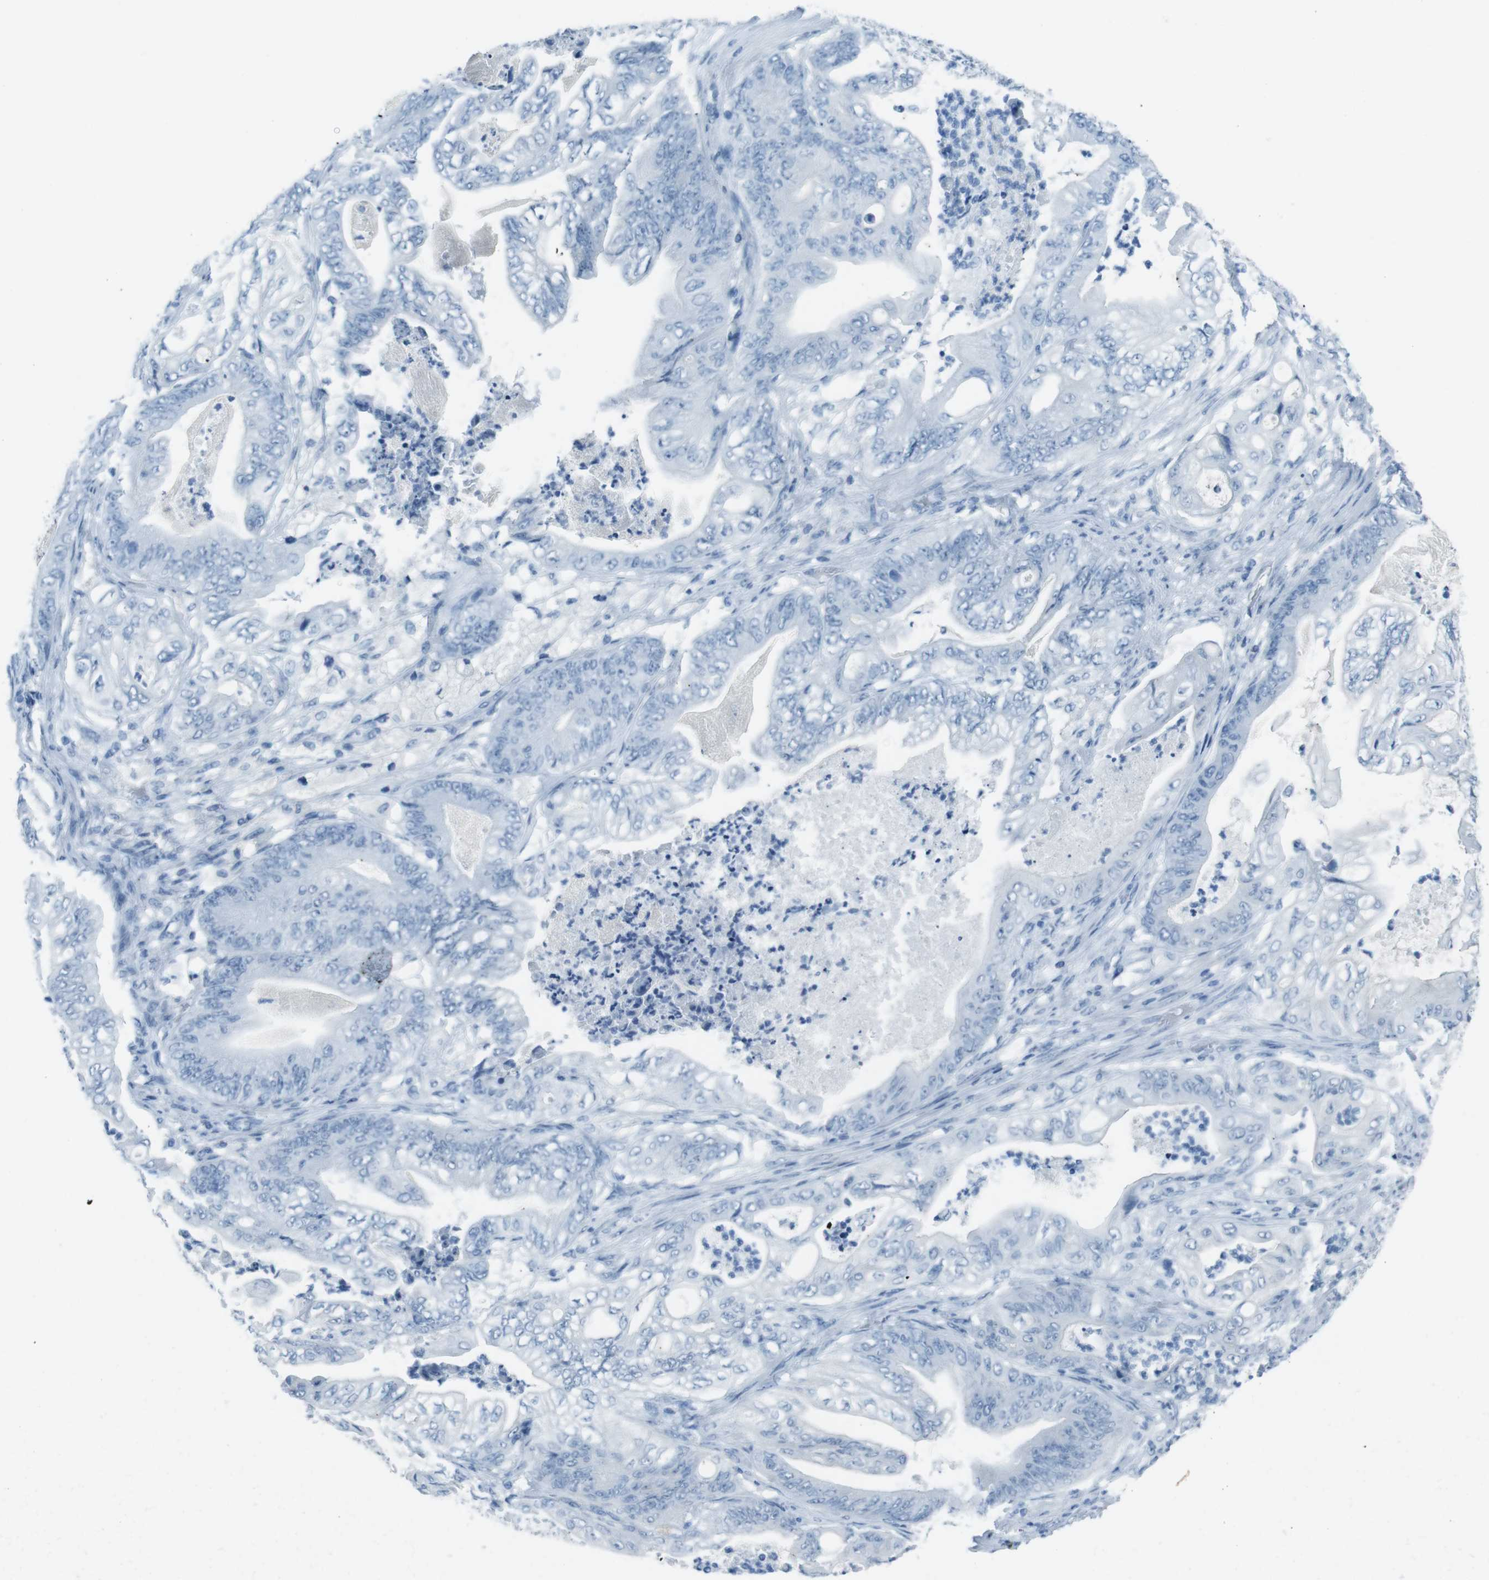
{"staining": {"intensity": "negative", "quantity": "none", "location": "none"}, "tissue": "stomach cancer", "cell_type": "Tumor cells", "image_type": "cancer", "snomed": [{"axis": "morphology", "description": "Adenocarcinoma, NOS"}, {"axis": "topography", "description": "Stomach"}], "caption": "DAB immunohistochemical staining of human stomach adenocarcinoma exhibits no significant staining in tumor cells.", "gene": "TMEM207", "patient": {"sex": "female", "age": 73}}